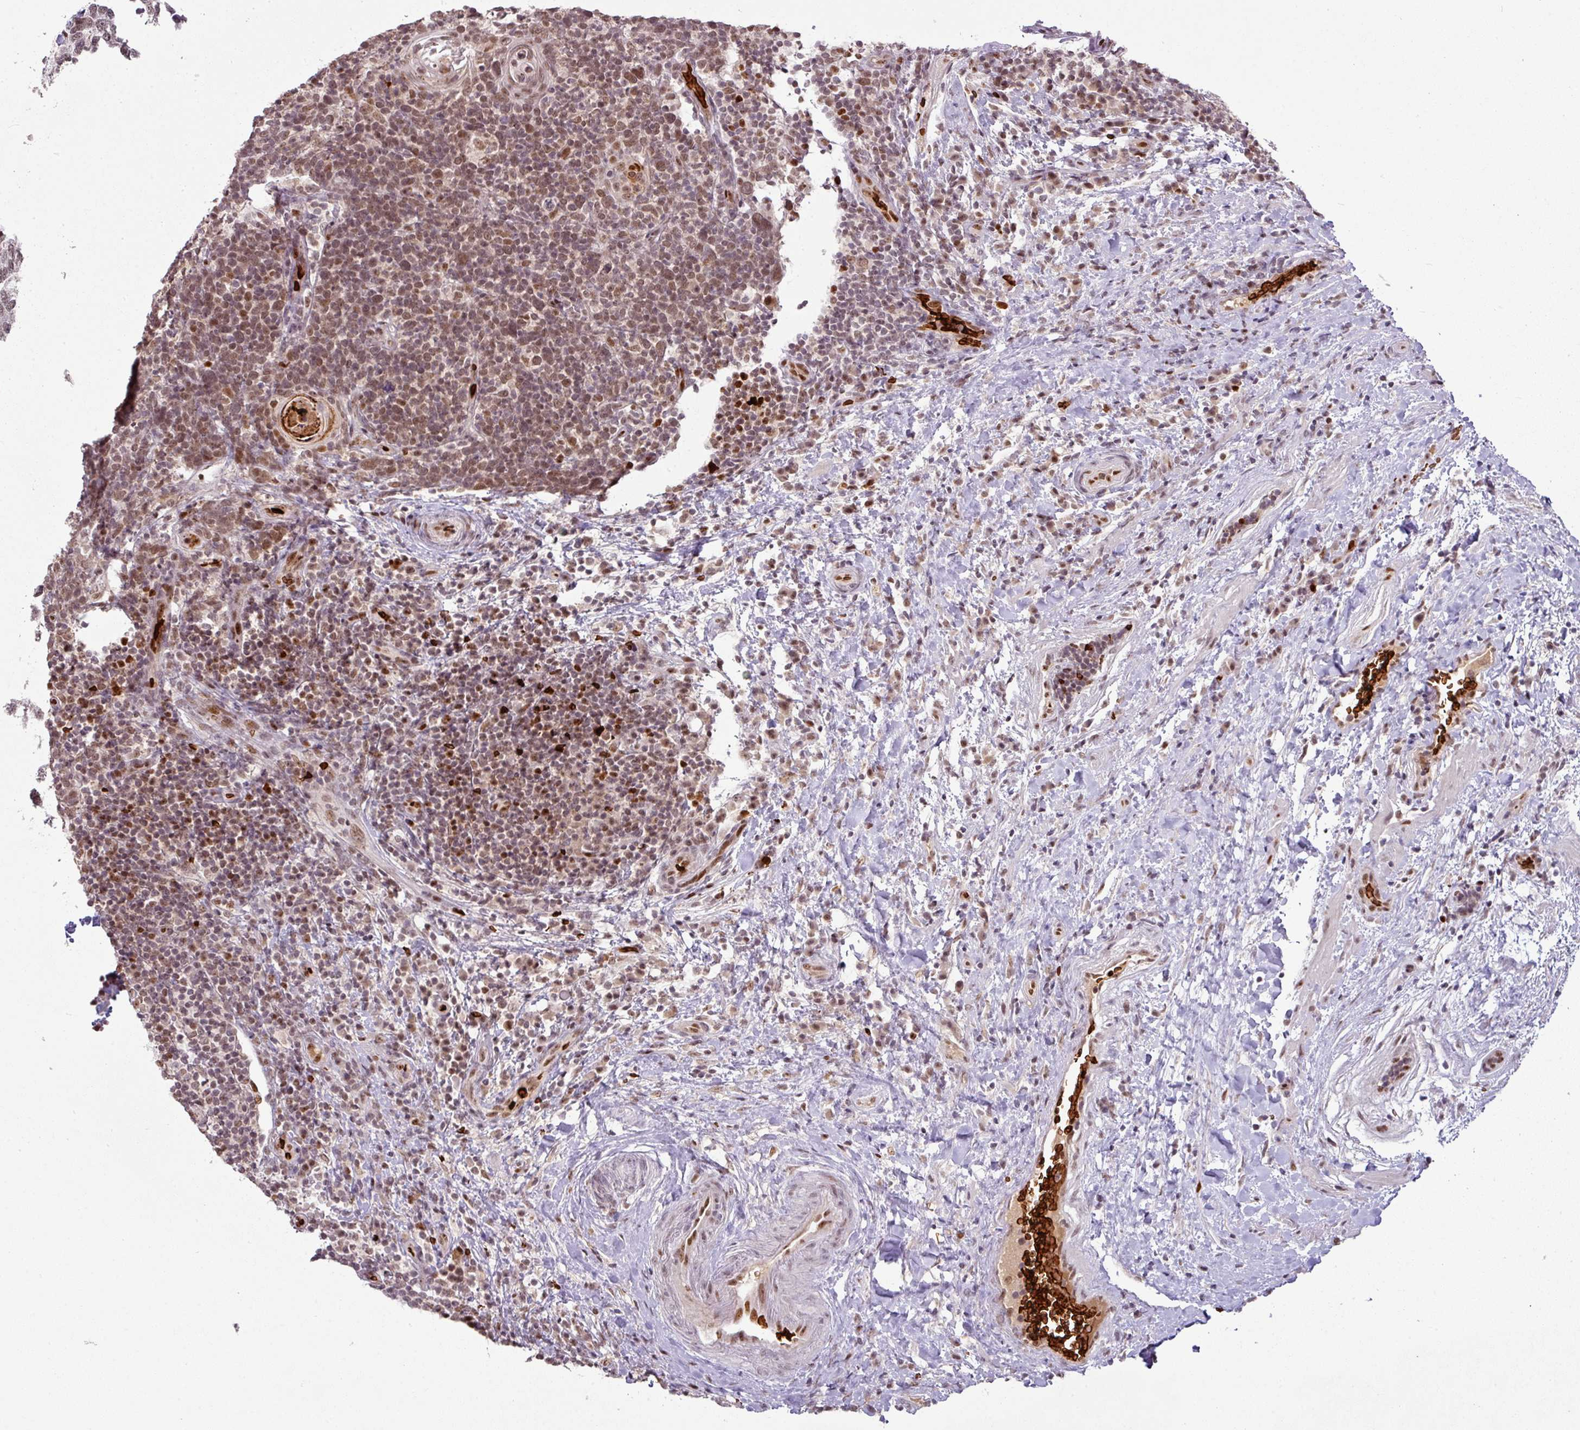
{"staining": {"intensity": "moderate", "quantity": ">75%", "location": "nuclear"}, "tissue": "head and neck cancer", "cell_type": "Tumor cells", "image_type": "cancer", "snomed": [{"axis": "morphology", "description": "Squamous cell carcinoma, NOS"}, {"axis": "morphology", "description": "Squamous cell carcinoma, metastatic, NOS"}, {"axis": "topography", "description": "Lymph node"}, {"axis": "topography", "description": "Head-Neck"}], "caption": "Head and neck cancer stained for a protein shows moderate nuclear positivity in tumor cells.", "gene": "NEIL1", "patient": {"sex": "male", "age": 62}}